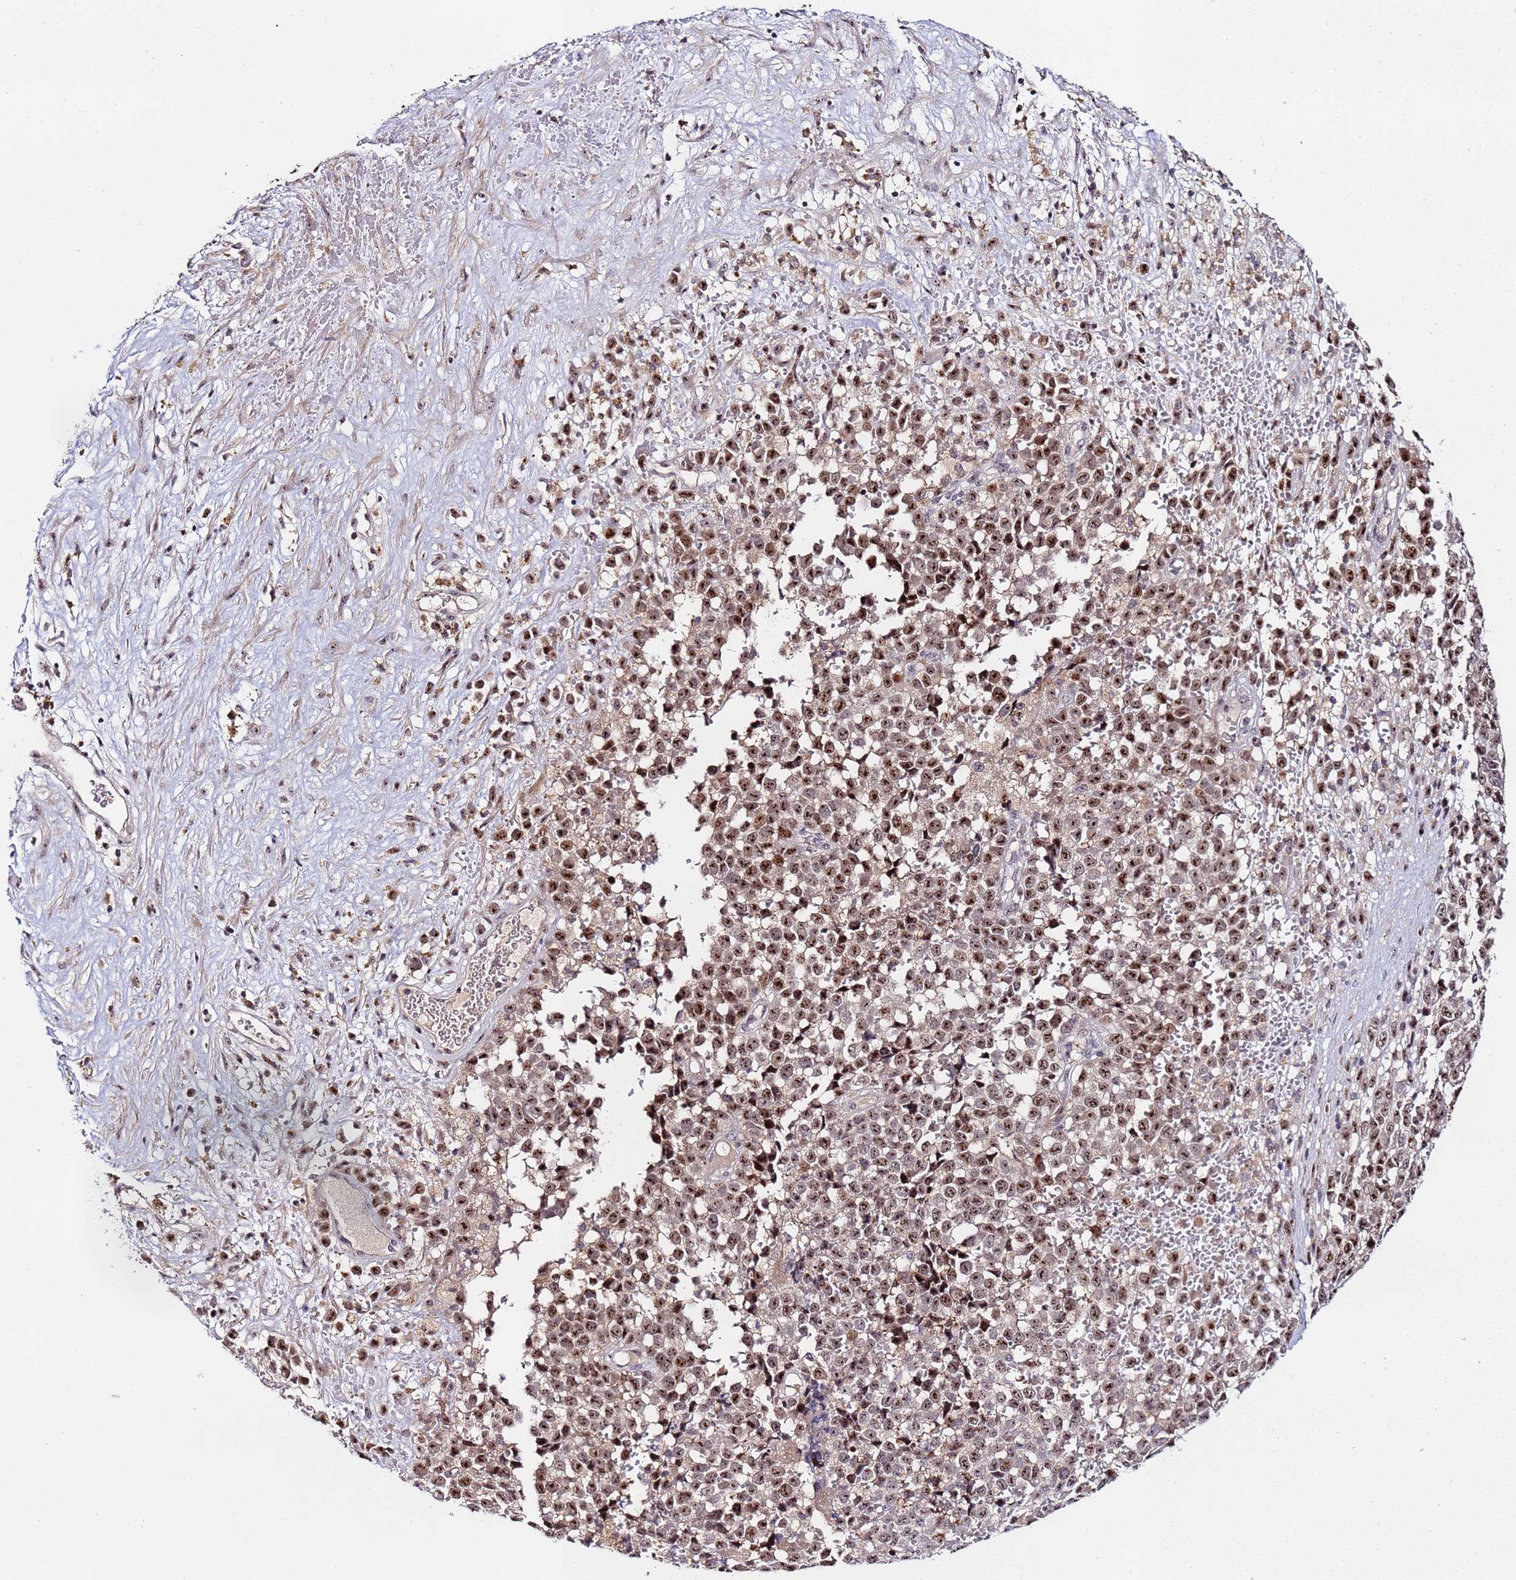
{"staining": {"intensity": "strong", "quantity": ">75%", "location": "nuclear"}, "tissue": "melanoma", "cell_type": "Tumor cells", "image_type": "cancer", "snomed": [{"axis": "morphology", "description": "Malignant melanoma, NOS"}, {"axis": "topography", "description": "Nose, NOS"}], "caption": "Tumor cells reveal high levels of strong nuclear staining in approximately >75% of cells in malignant melanoma. (IHC, brightfield microscopy, high magnification).", "gene": "KRI1", "patient": {"sex": "female", "age": 48}}